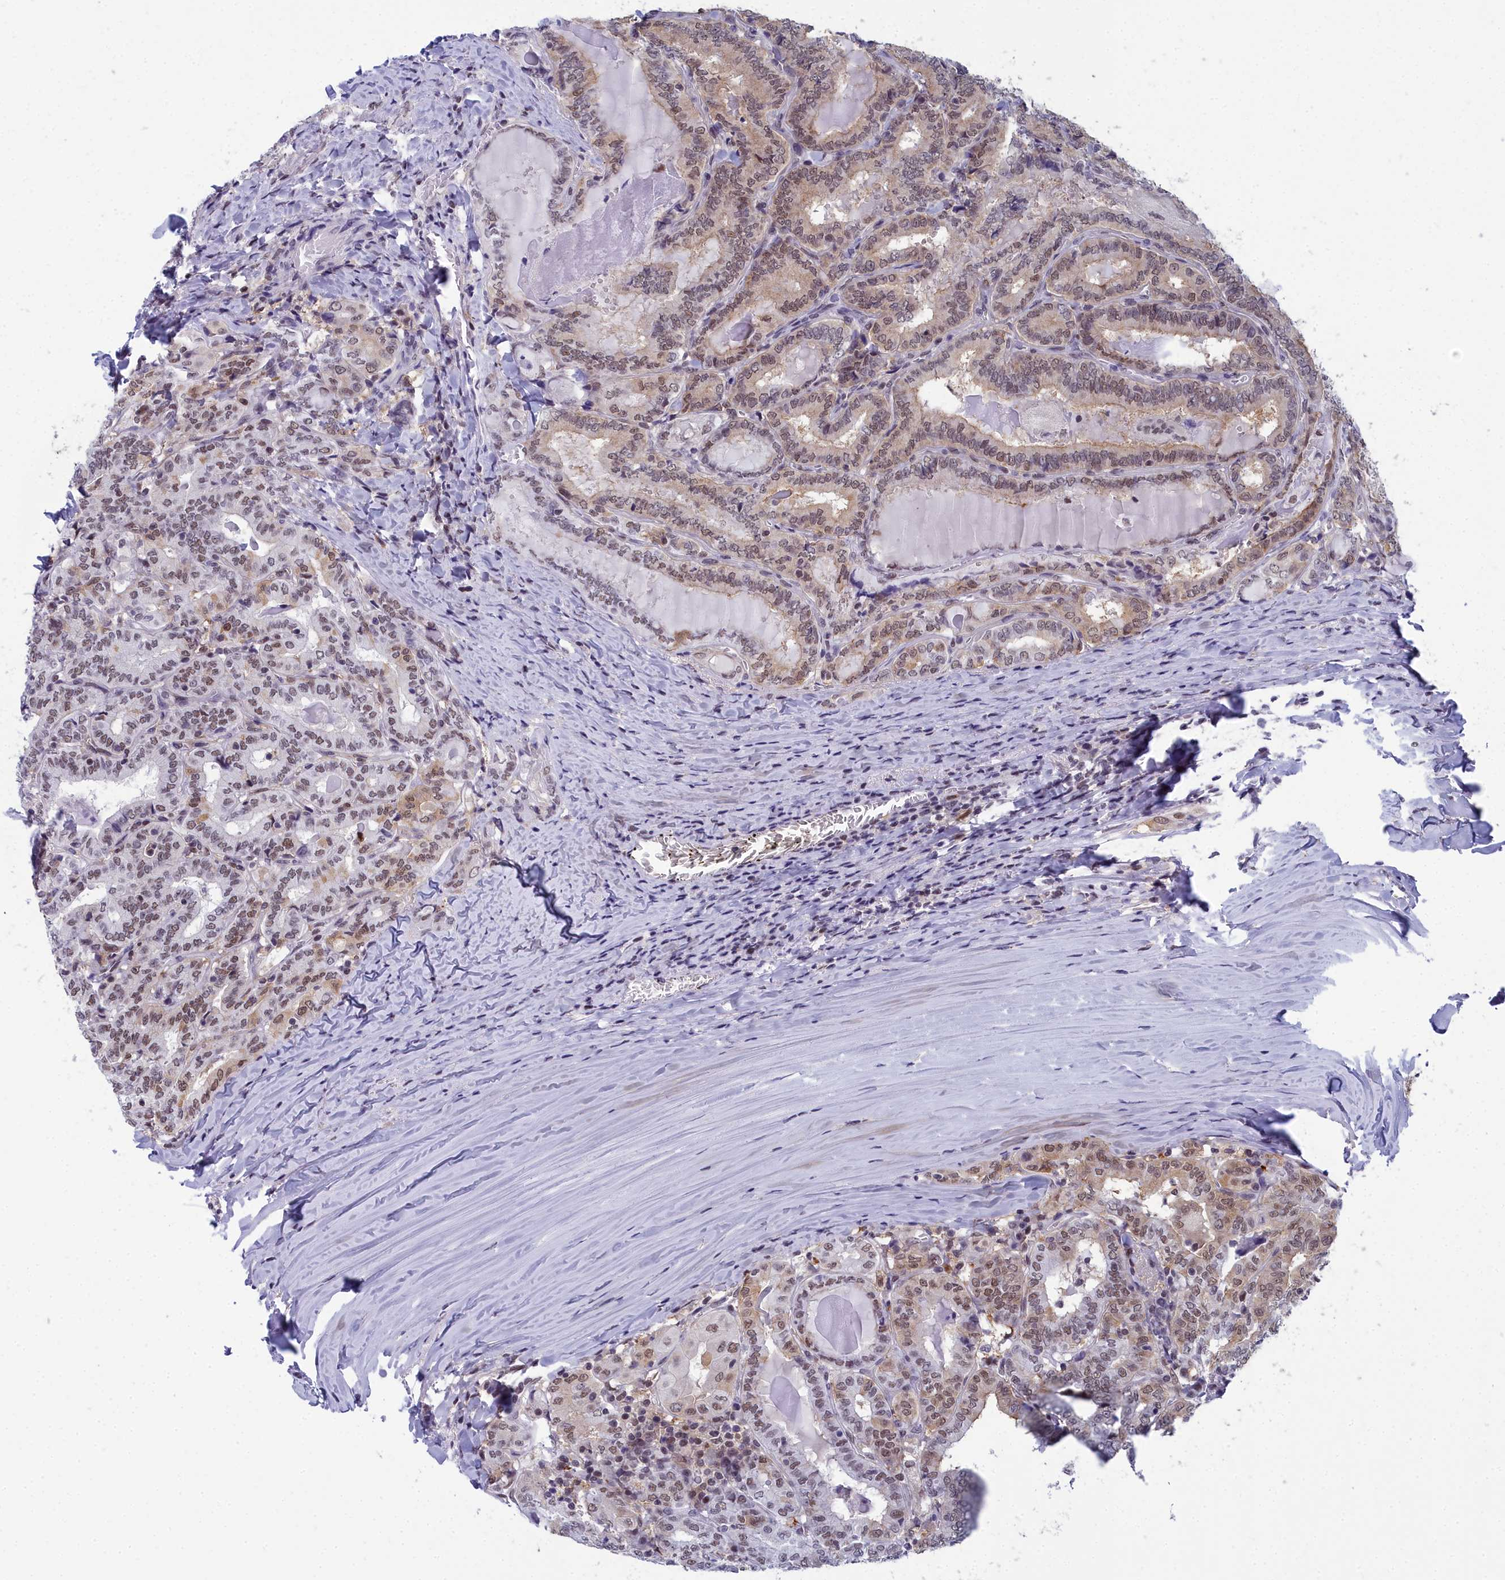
{"staining": {"intensity": "moderate", "quantity": ">75%", "location": "cytoplasmic/membranous,nuclear"}, "tissue": "thyroid cancer", "cell_type": "Tumor cells", "image_type": "cancer", "snomed": [{"axis": "morphology", "description": "Papillary adenocarcinoma, NOS"}, {"axis": "topography", "description": "Thyroid gland"}], "caption": "Immunohistochemical staining of human papillary adenocarcinoma (thyroid) shows medium levels of moderate cytoplasmic/membranous and nuclear protein positivity in approximately >75% of tumor cells.", "gene": "CCDC97", "patient": {"sex": "female", "age": 72}}